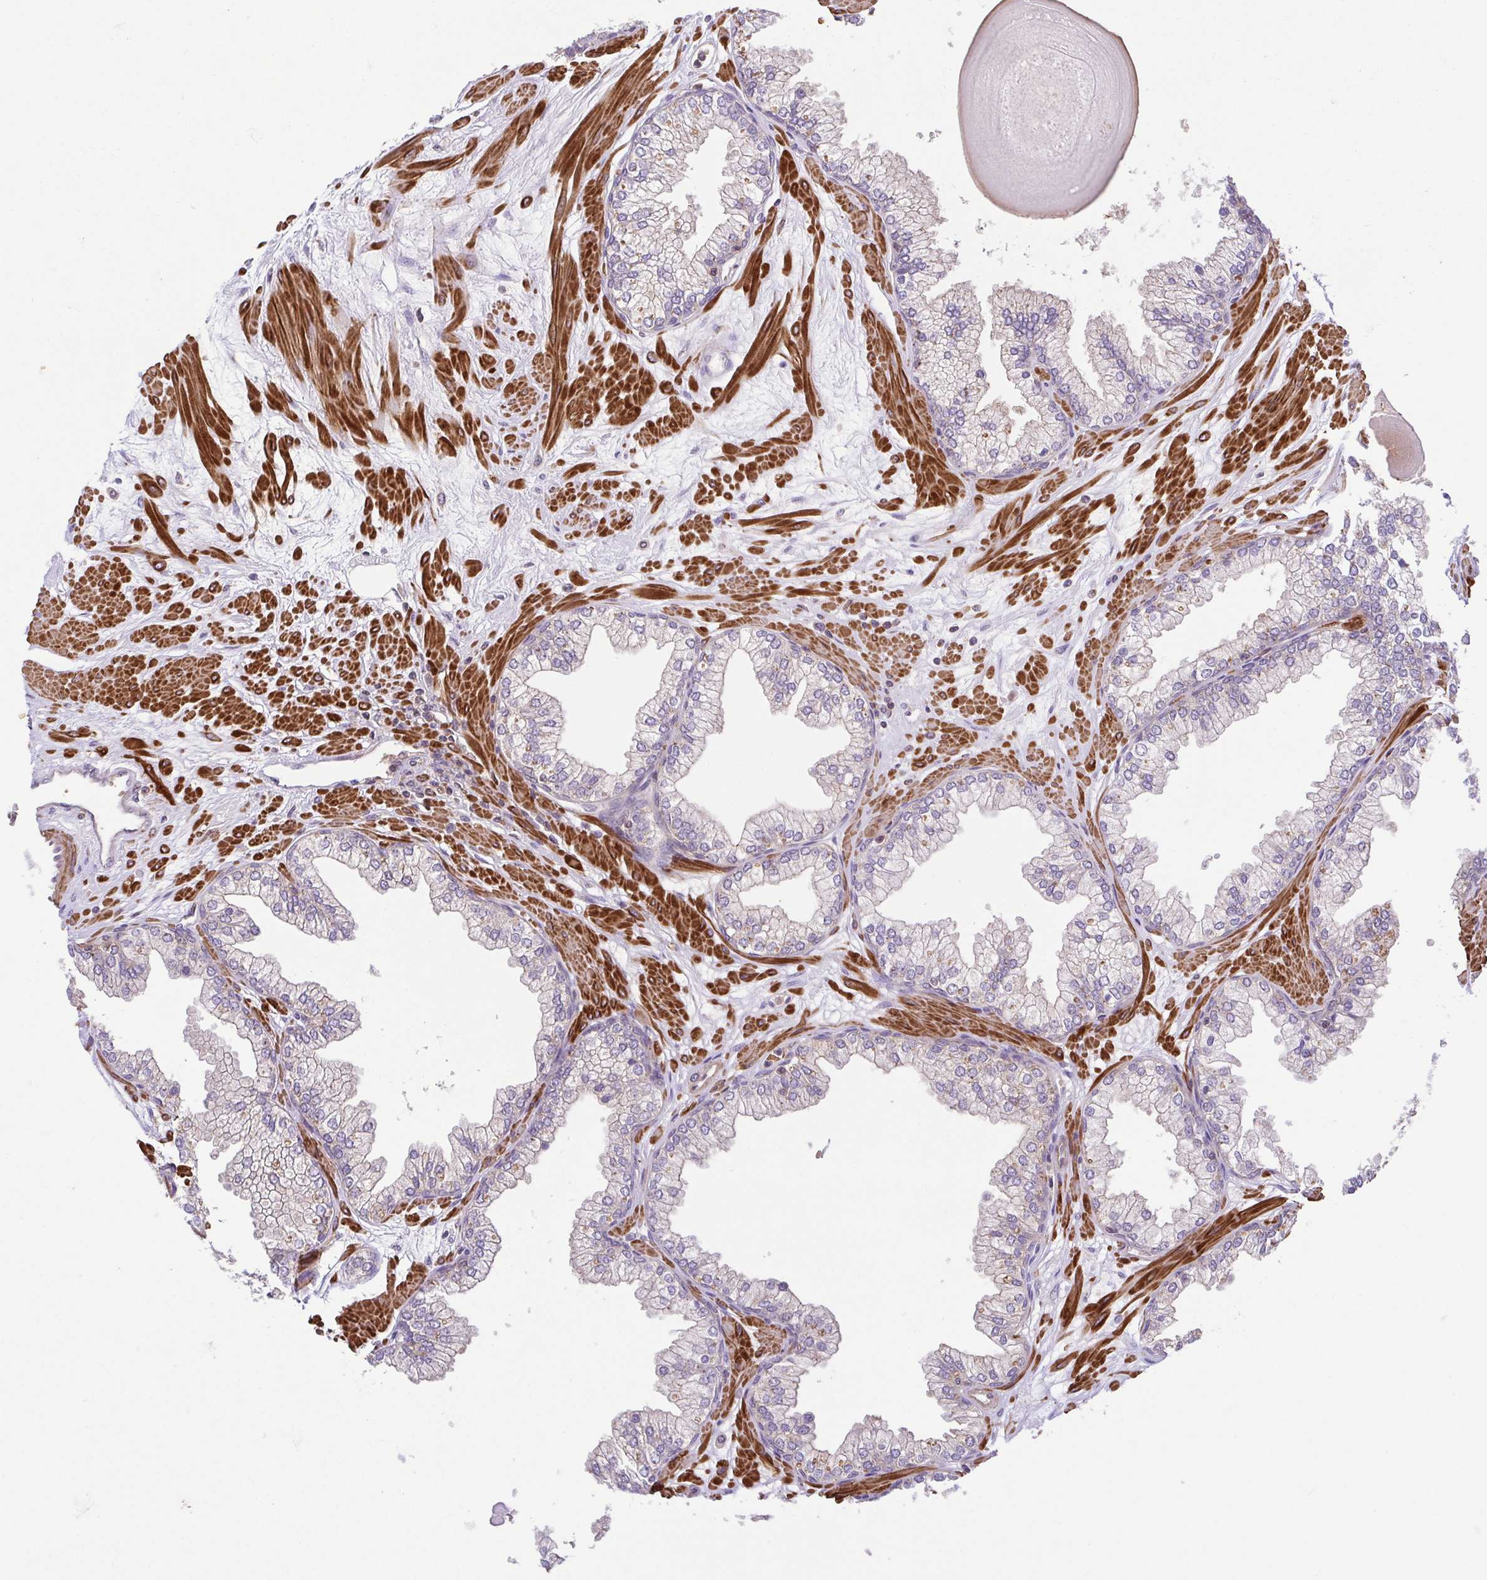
{"staining": {"intensity": "weak", "quantity": "<25%", "location": "cytoplasmic/membranous"}, "tissue": "prostate", "cell_type": "Glandular cells", "image_type": "normal", "snomed": [{"axis": "morphology", "description": "Normal tissue, NOS"}, {"axis": "topography", "description": "Prostate"}, {"axis": "topography", "description": "Peripheral nerve tissue"}], "caption": "Unremarkable prostate was stained to show a protein in brown. There is no significant expression in glandular cells. (DAB immunohistochemistry visualized using brightfield microscopy, high magnification).", "gene": "IDE", "patient": {"sex": "male", "age": 61}}